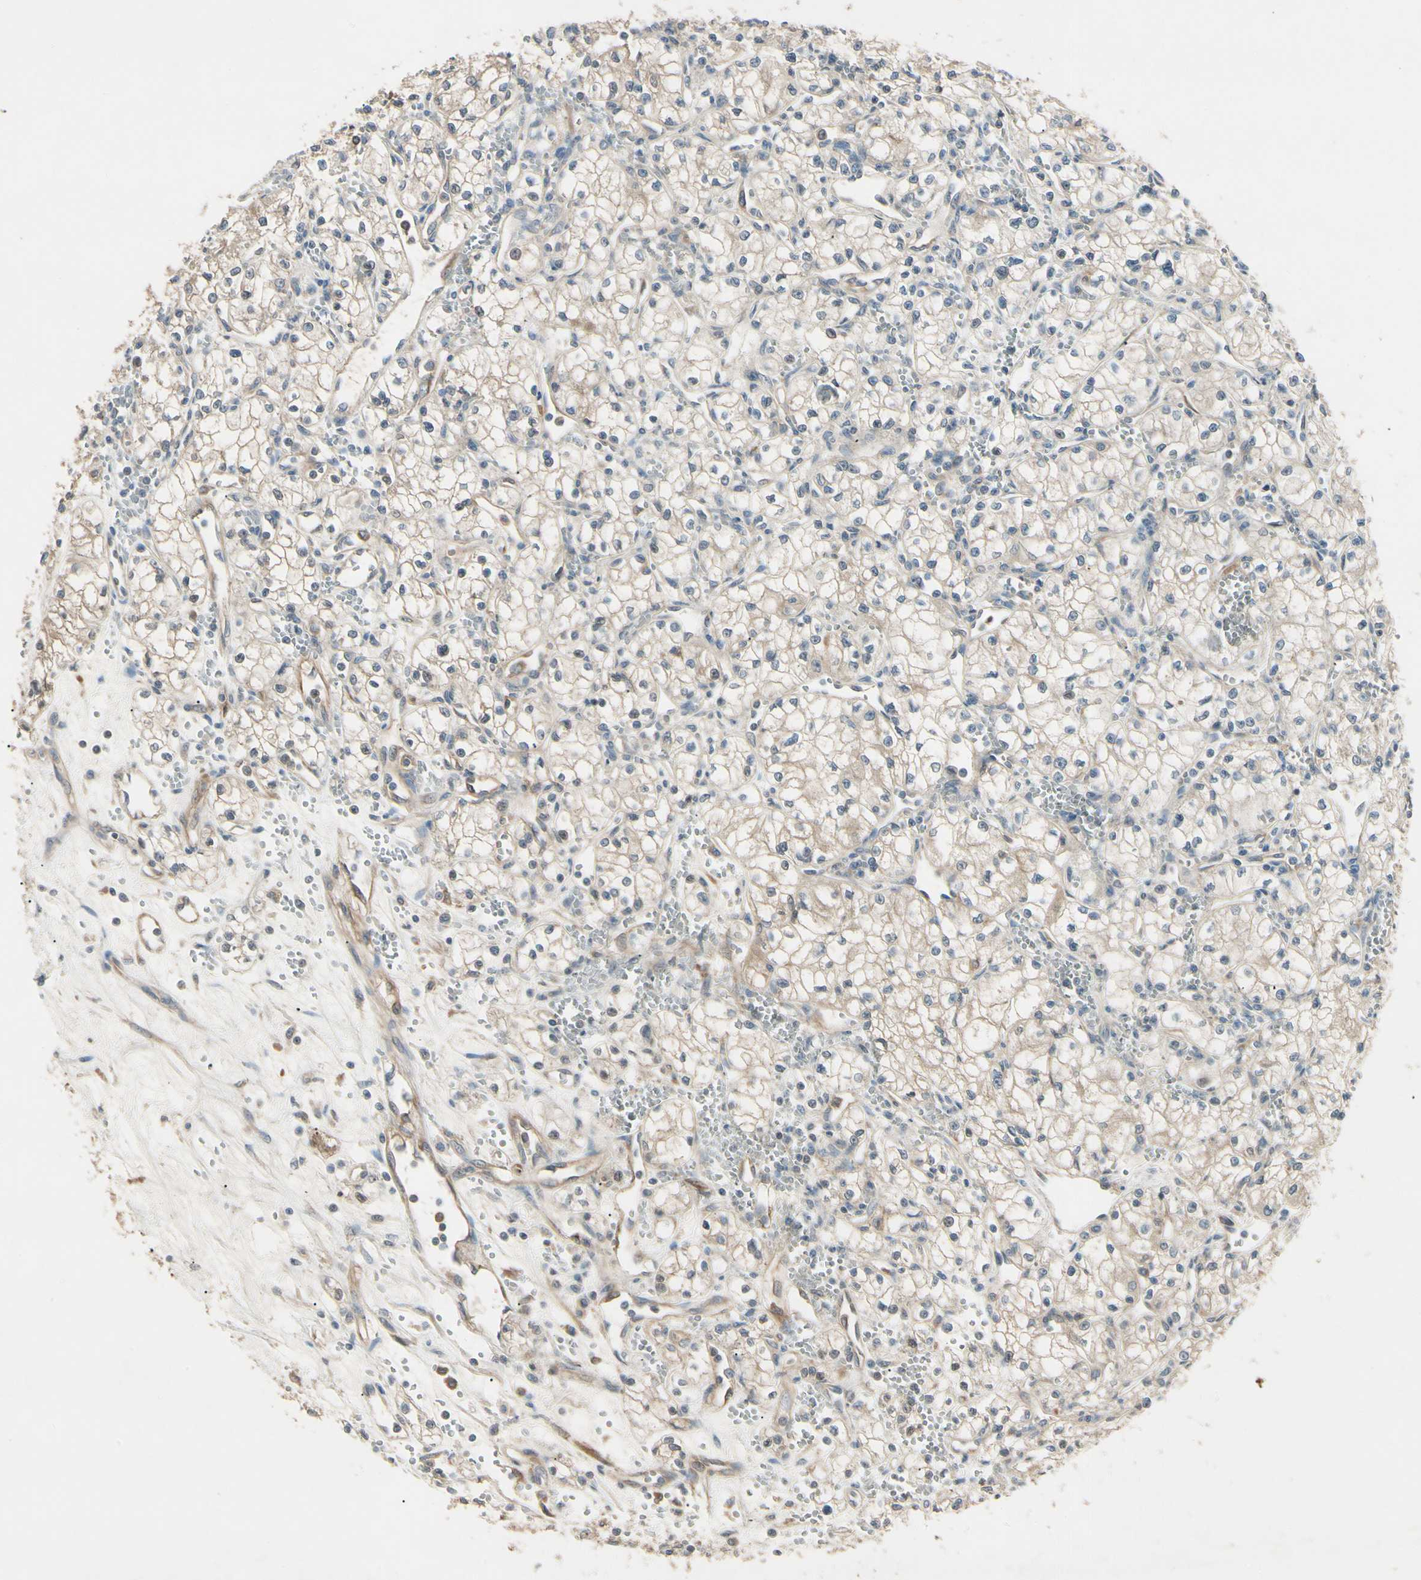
{"staining": {"intensity": "weak", "quantity": "25%-75%", "location": "cytoplasmic/membranous"}, "tissue": "renal cancer", "cell_type": "Tumor cells", "image_type": "cancer", "snomed": [{"axis": "morphology", "description": "Normal tissue, NOS"}, {"axis": "morphology", "description": "Adenocarcinoma, NOS"}, {"axis": "topography", "description": "Kidney"}], "caption": "Human renal cancer stained with a protein marker shows weak staining in tumor cells.", "gene": "NME1-NME2", "patient": {"sex": "male", "age": 59}}